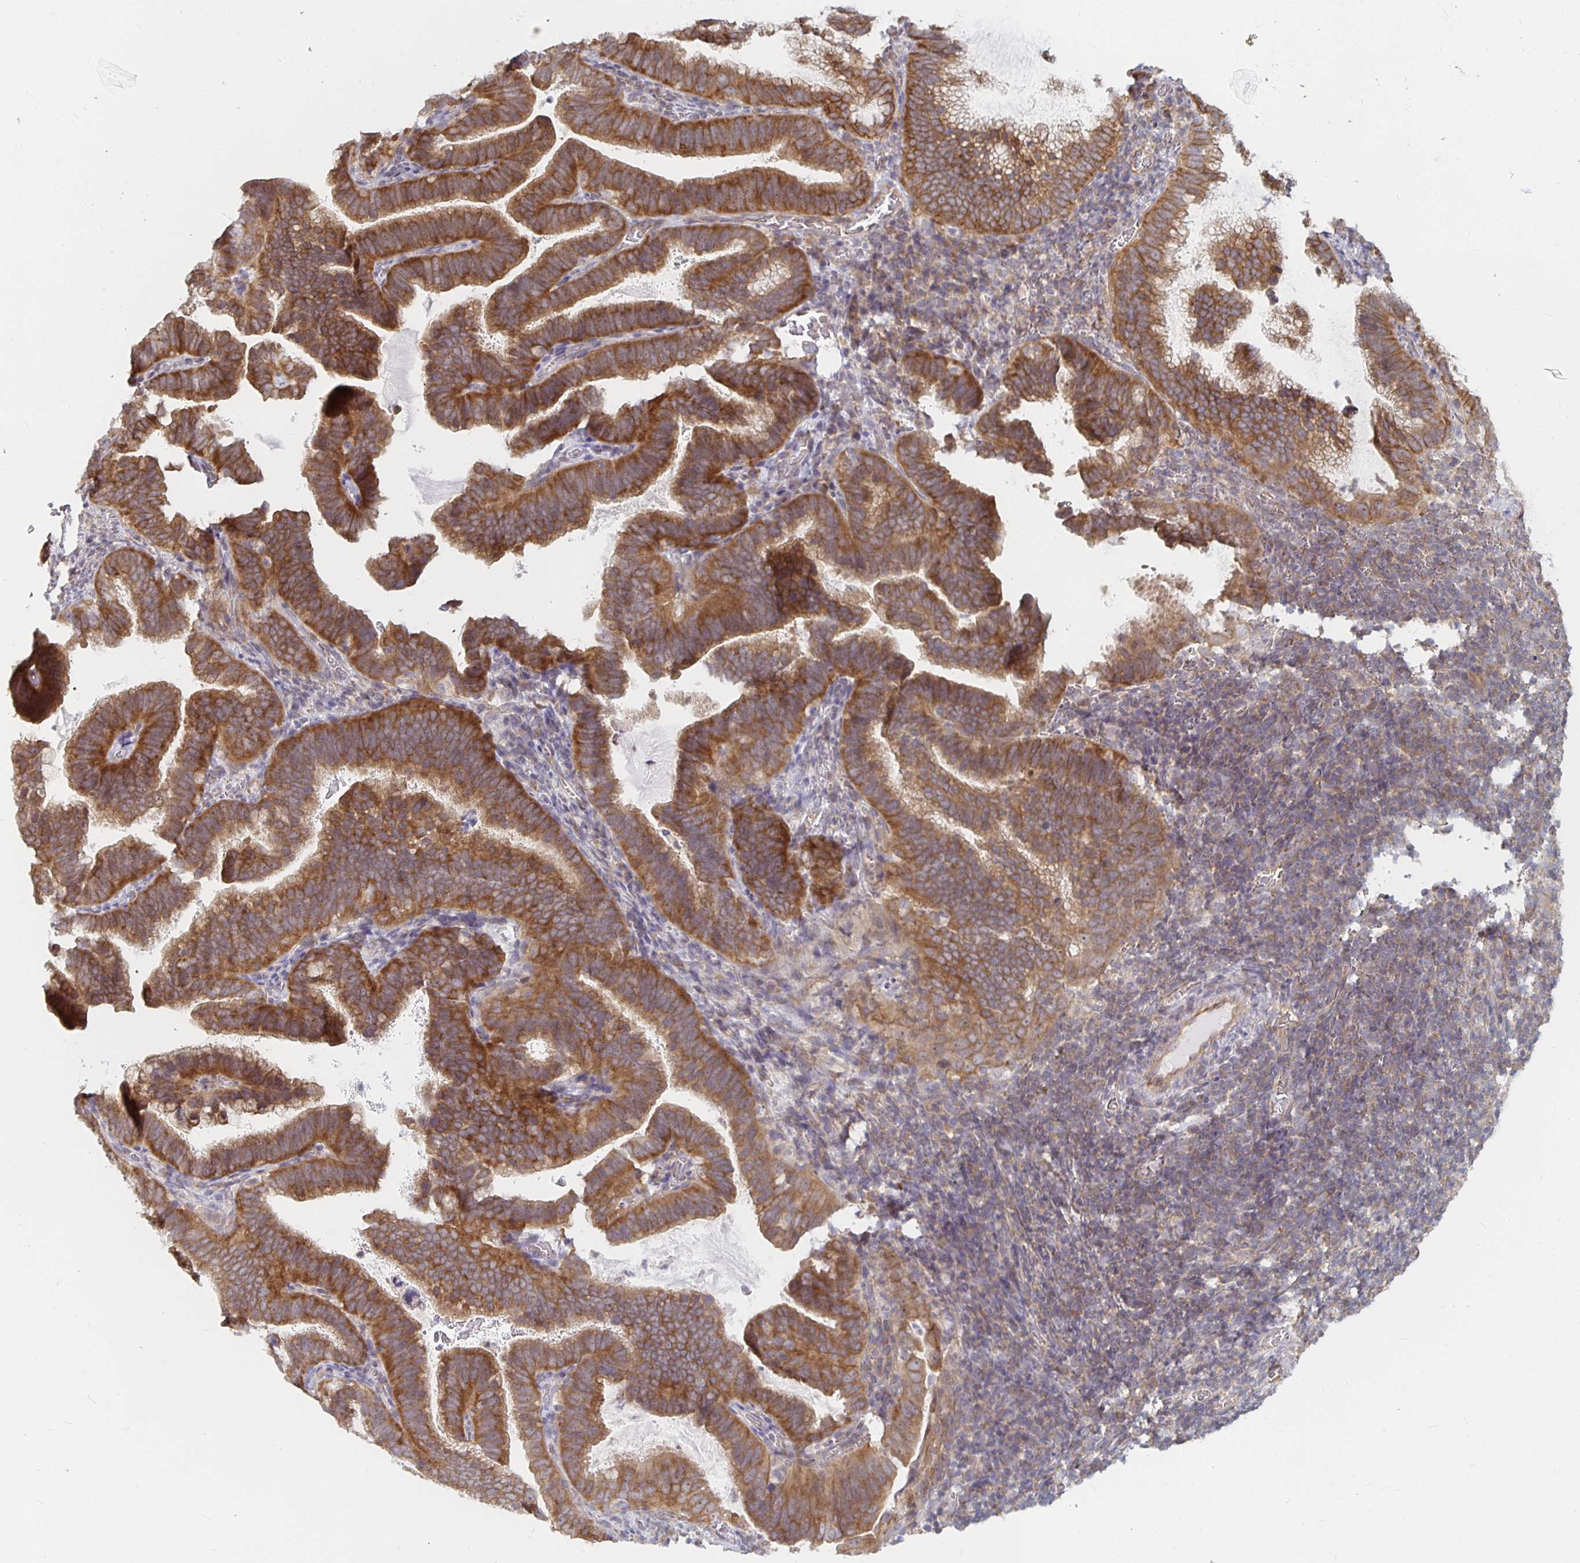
{"staining": {"intensity": "strong", "quantity": ">75%", "location": "cytoplasmic/membranous"}, "tissue": "cervical cancer", "cell_type": "Tumor cells", "image_type": "cancer", "snomed": [{"axis": "morphology", "description": "Adenocarcinoma, NOS"}, {"axis": "topography", "description": "Cervix"}], "caption": "A high amount of strong cytoplasmic/membranous staining is seen in about >75% of tumor cells in cervical adenocarcinoma tissue.", "gene": "PDAP1", "patient": {"sex": "female", "age": 61}}